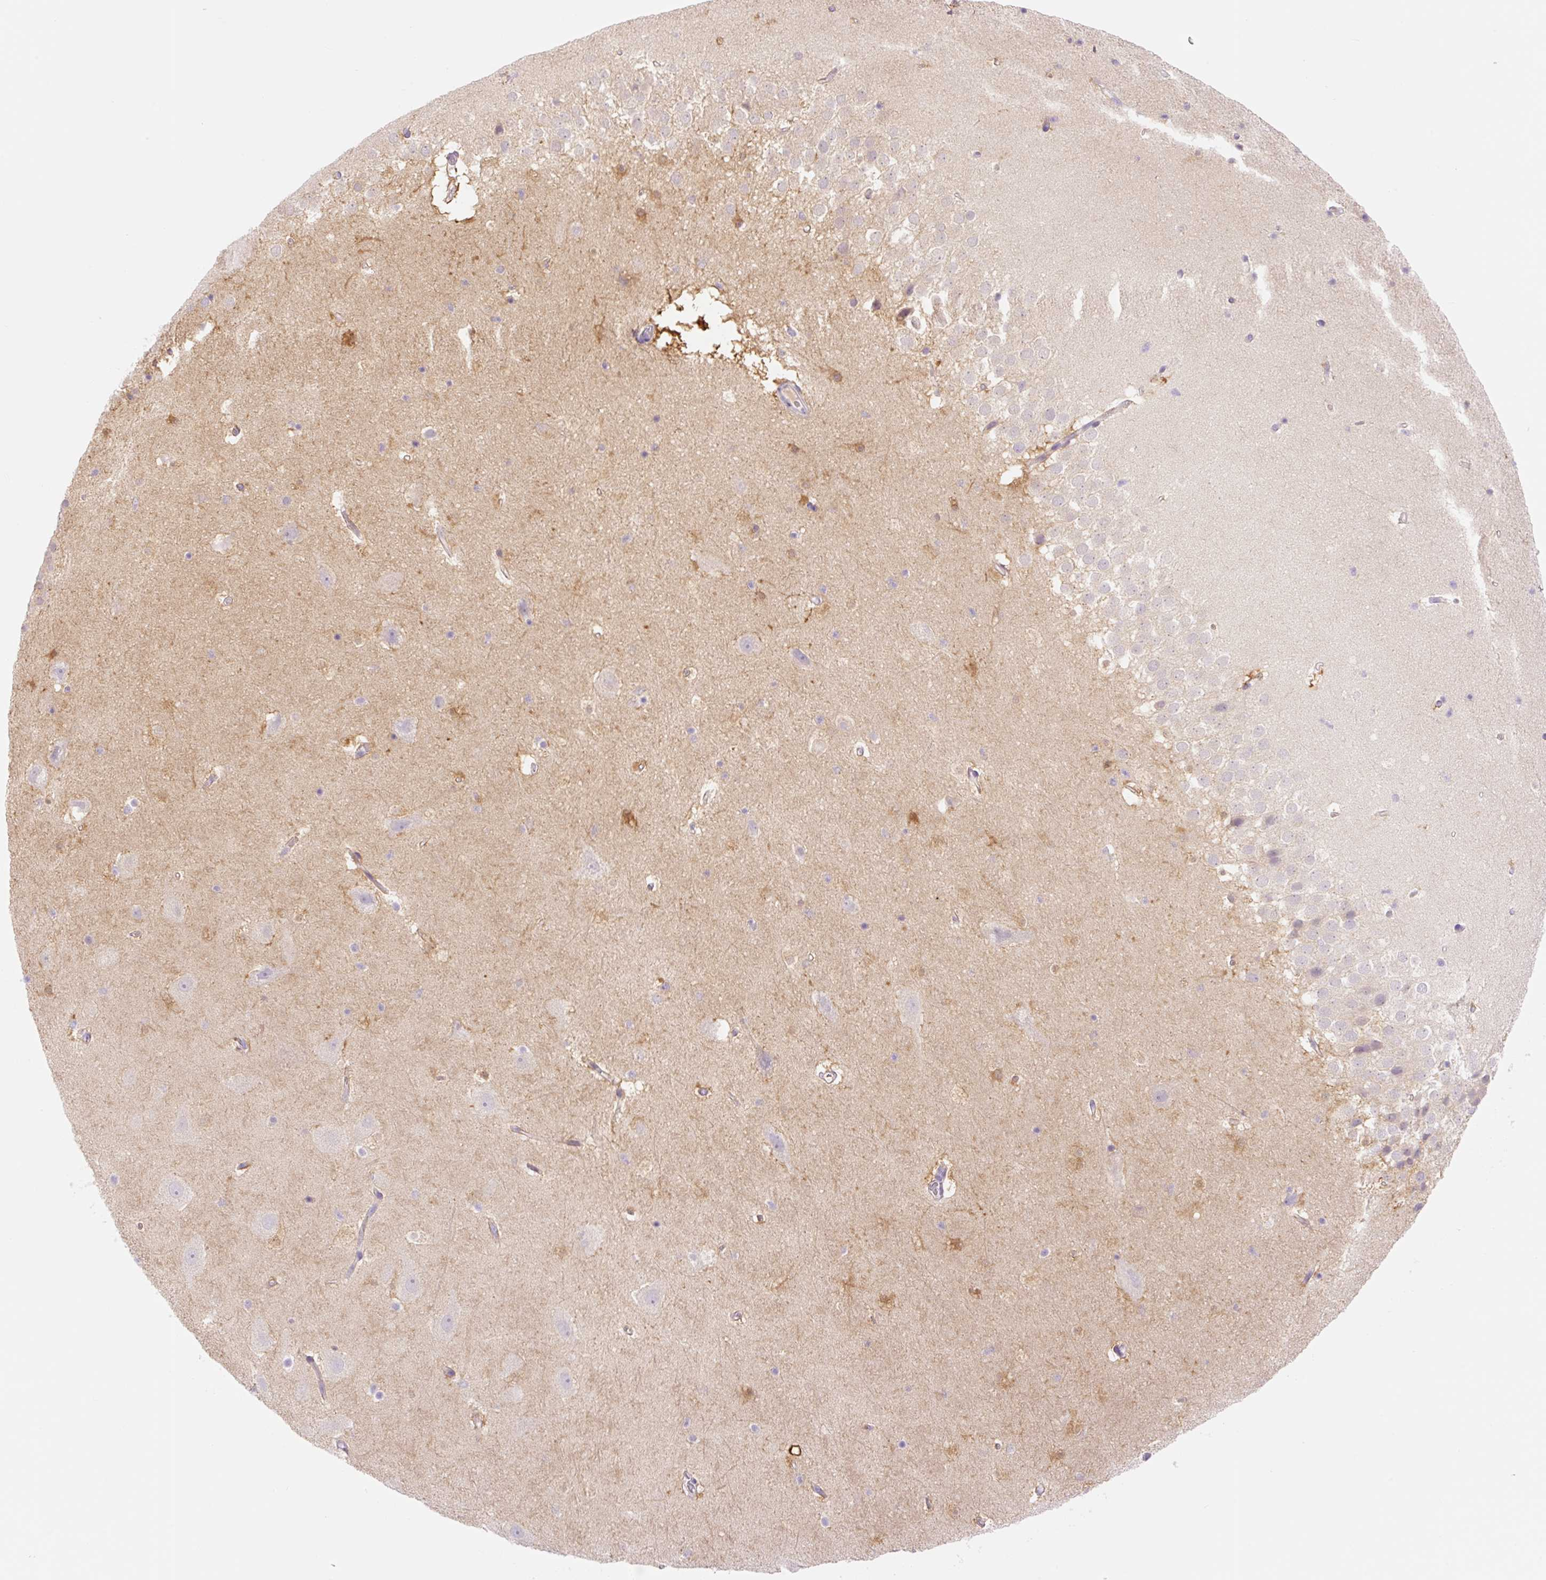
{"staining": {"intensity": "moderate", "quantity": "<25%", "location": "cytoplasmic/membranous"}, "tissue": "hippocampus", "cell_type": "Glial cells", "image_type": "normal", "snomed": [{"axis": "morphology", "description": "Normal tissue, NOS"}, {"axis": "topography", "description": "Hippocampus"}], "caption": "A photomicrograph of human hippocampus stained for a protein reveals moderate cytoplasmic/membranous brown staining in glial cells. The protein of interest is shown in brown color, while the nuclei are stained blue.", "gene": "DENND5A", "patient": {"sex": "male", "age": 37}}